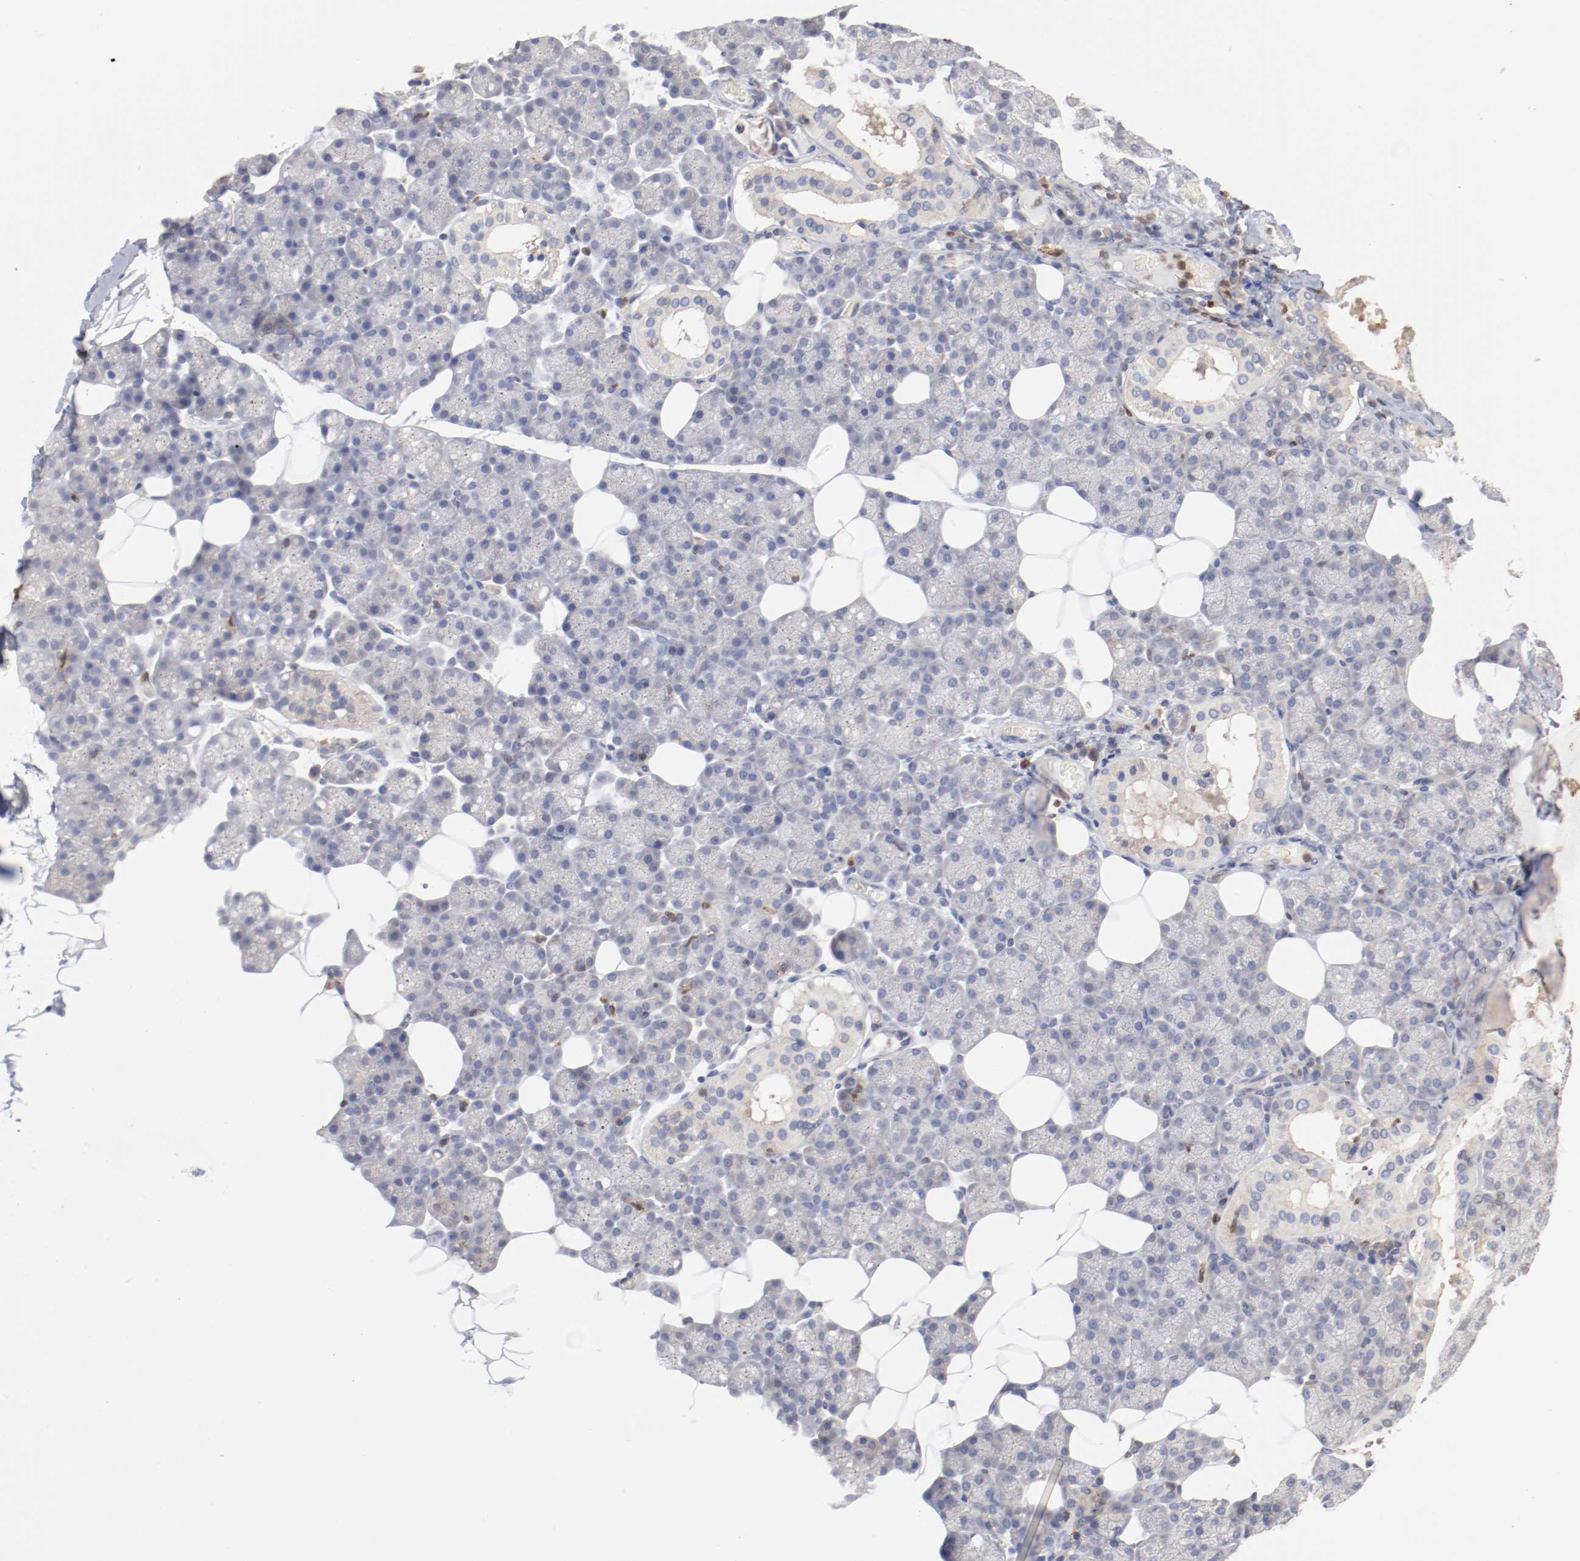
{"staining": {"intensity": "negative", "quantity": "none", "location": "none"}, "tissue": "salivary gland", "cell_type": "Glandular cells", "image_type": "normal", "snomed": [{"axis": "morphology", "description": "Normal tissue, NOS"}, {"axis": "topography", "description": "Lymph node"}, {"axis": "topography", "description": "Salivary gland"}], "caption": "IHC image of normal salivary gland: human salivary gland stained with DAB (3,3'-diaminobenzidine) displays no significant protein positivity in glandular cells. The staining is performed using DAB (3,3'-diaminobenzidine) brown chromogen with nuclei counter-stained in using hematoxylin.", "gene": "ARHGEF6", "patient": {"sex": "male", "age": 8}}